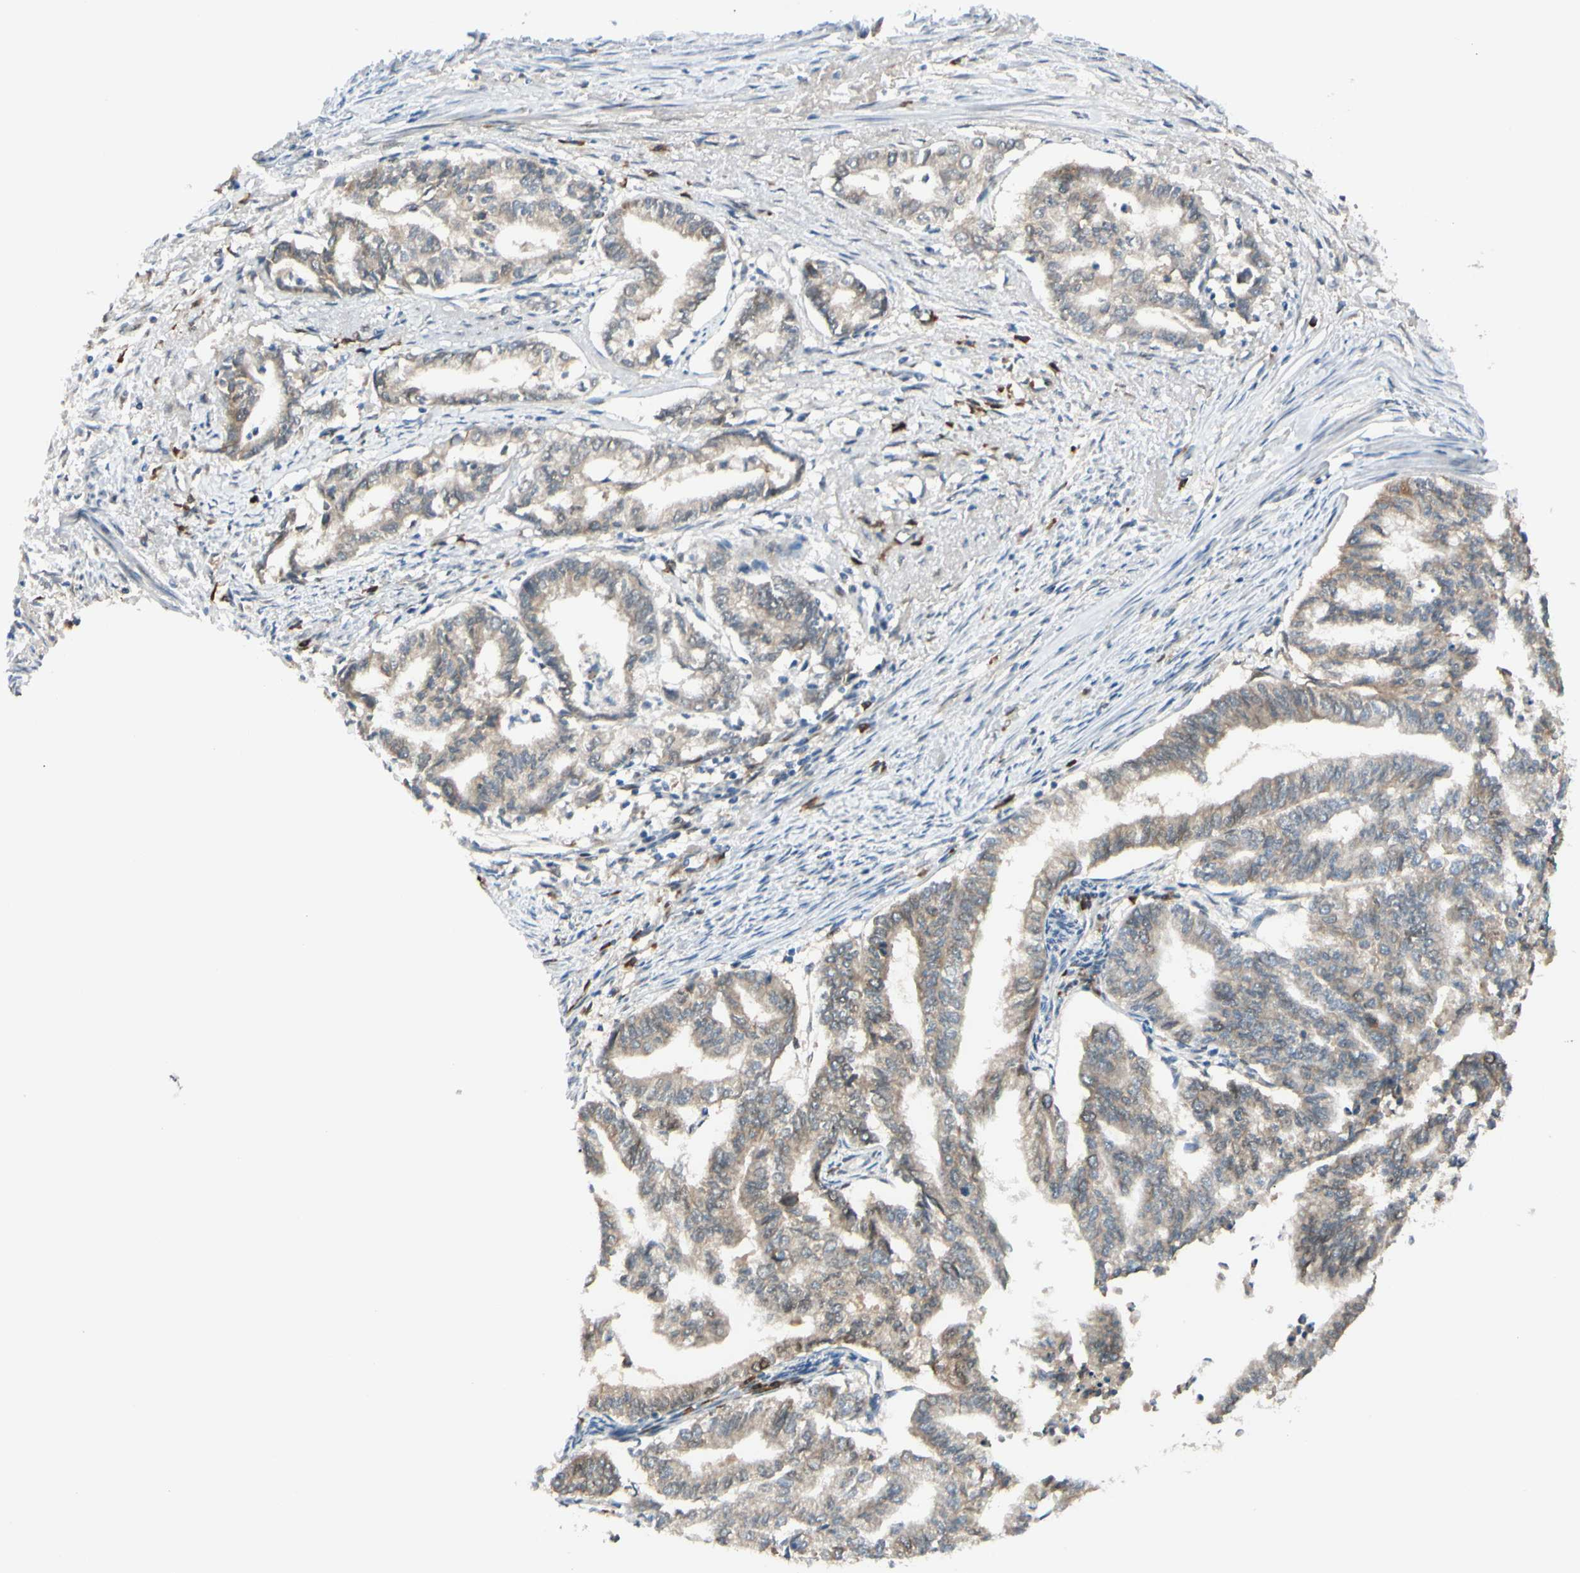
{"staining": {"intensity": "weak", "quantity": ">75%", "location": "cytoplasmic/membranous"}, "tissue": "endometrial cancer", "cell_type": "Tumor cells", "image_type": "cancer", "snomed": [{"axis": "morphology", "description": "Adenocarcinoma, NOS"}, {"axis": "topography", "description": "Endometrium"}], "caption": "There is low levels of weak cytoplasmic/membranous staining in tumor cells of adenocarcinoma (endometrial), as demonstrated by immunohistochemical staining (brown color).", "gene": "PTTG1", "patient": {"sex": "female", "age": 79}}